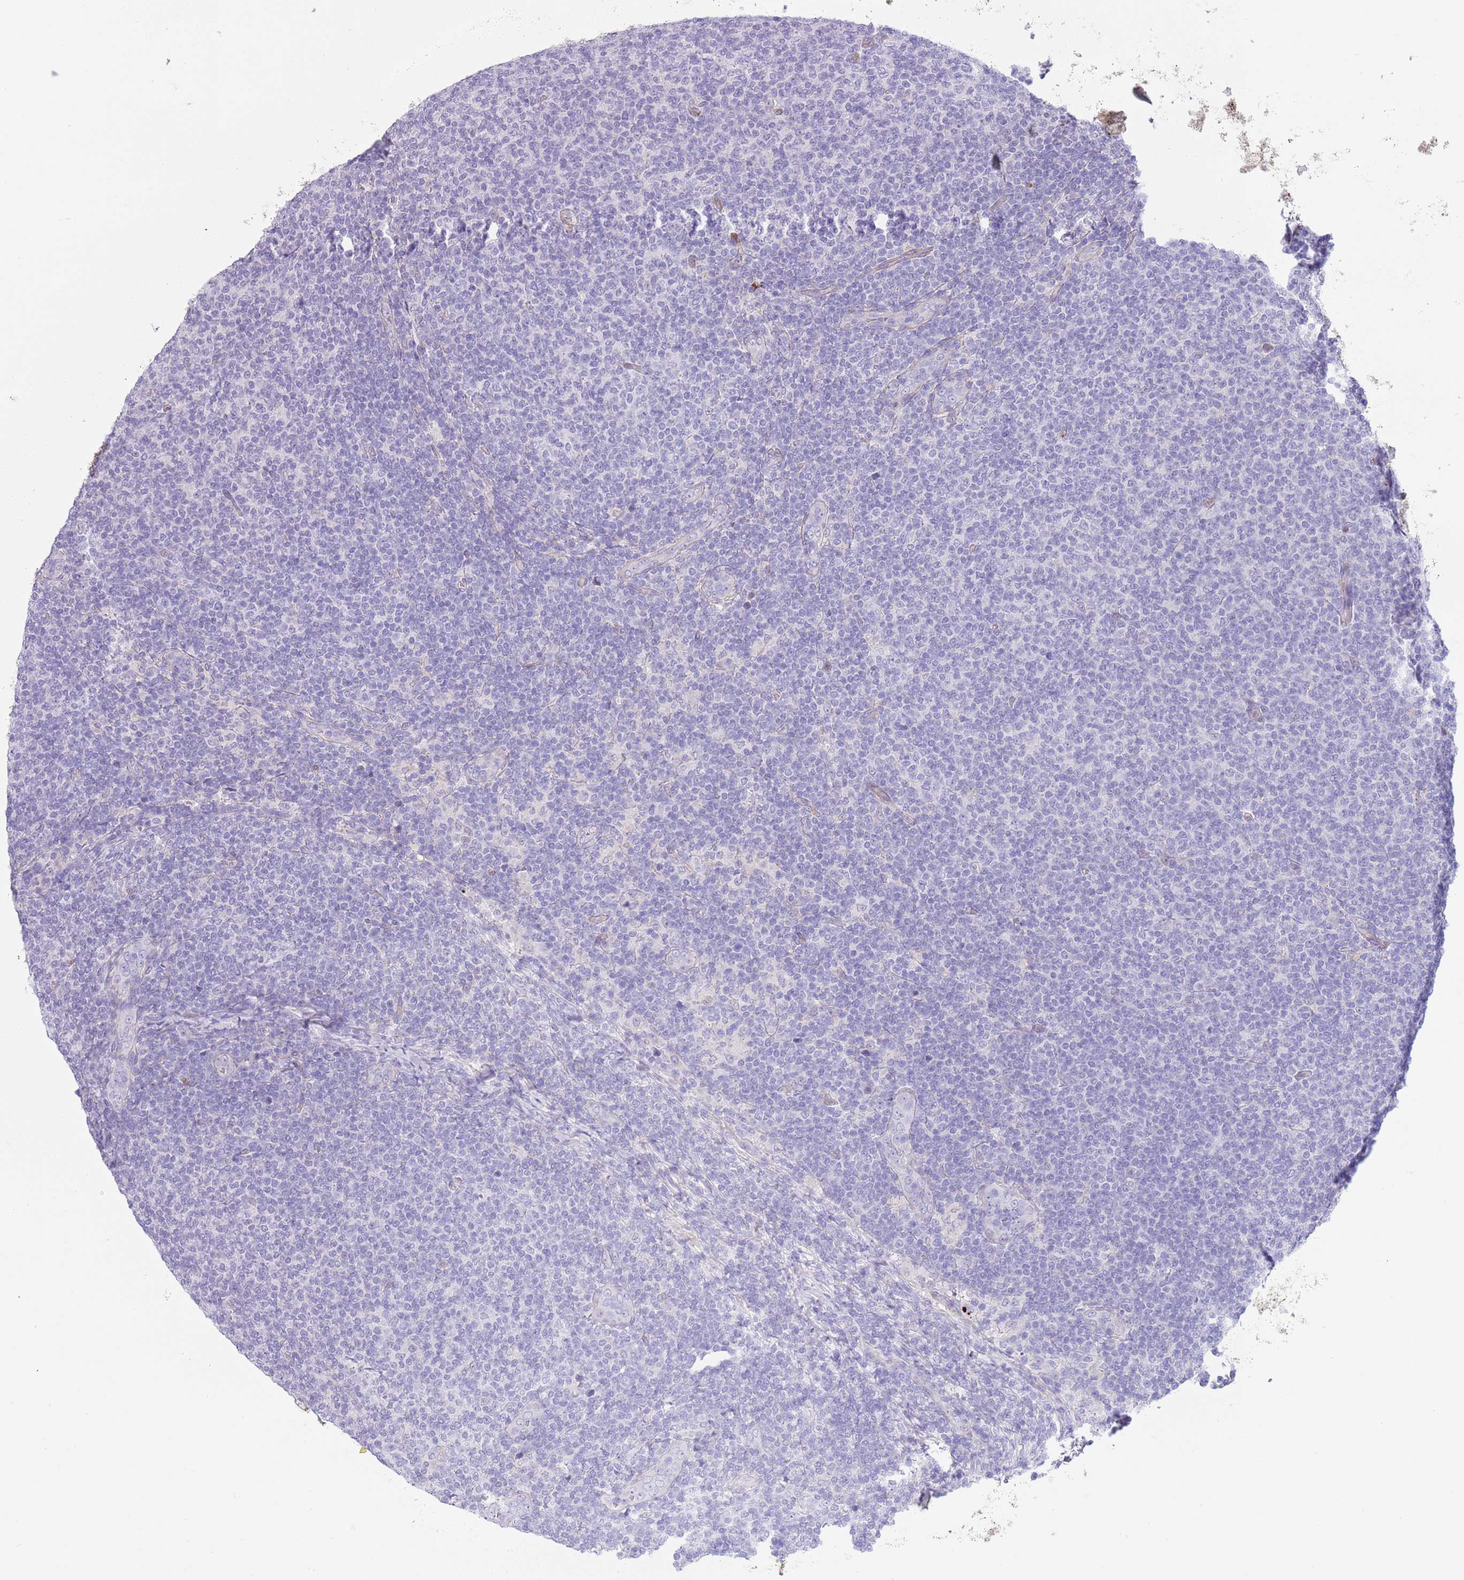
{"staining": {"intensity": "negative", "quantity": "none", "location": "none"}, "tissue": "lymphoma", "cell_type": "Tumor cells", "image_type": "cancer", "snomed": [{"axis": "morphology", "description": "Malignant lymphoma, non-Hodgkin's type, Low grade"}, {"axis": "topography", "description": "Lymph node"}], "caption": "High magnification brightfield microscopy of malignant lymphoma, non-Hodgkin's type (low-grade) stained with DAB (3,3'-diaminobenzidine) (brown) and counterstained with hematoxylin (blue): tumor cells show no significant staining.", "gene": "TSGA13", "patient": {"sex": "male", "age": 66}}